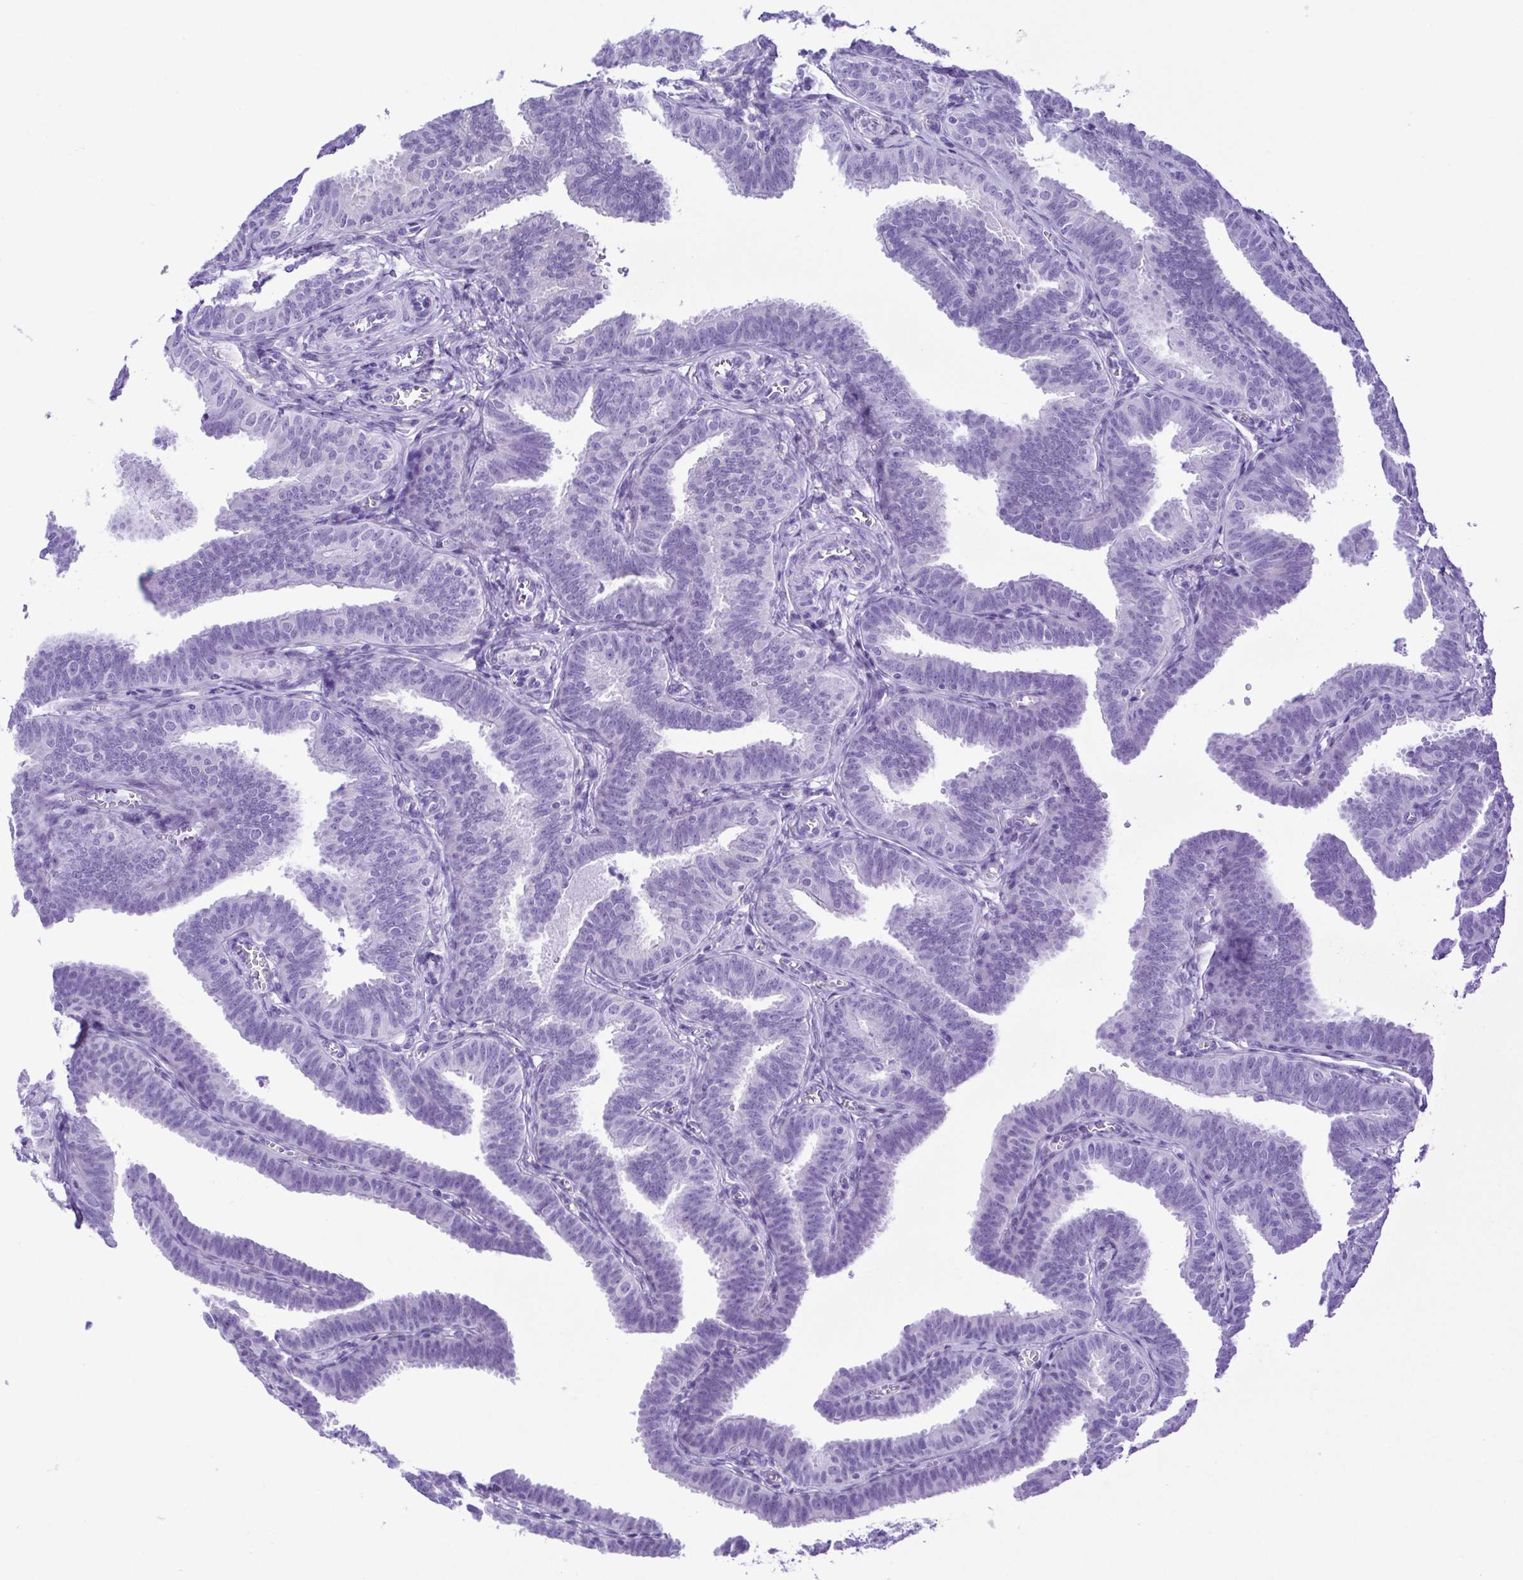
{"staining": {"intensity": "negative", "quantity": "none", "location": "none"}, "tissue": "fallopian tube", "cell_type": "Glandular cells", "image_type": "normal", "snomed": [{"axis": "morphology", "description": "Normal tissue, NOS"}, {"axis": "topography", "description": "Fallopian tube"}], "caption": "IHC histopathology image of unremarkable human fallopian tube stained for a protein (brown), which displays no positivity in glandular cells.", "gene": "PAK3", "patient": {"sex": "female", "age": 25}}